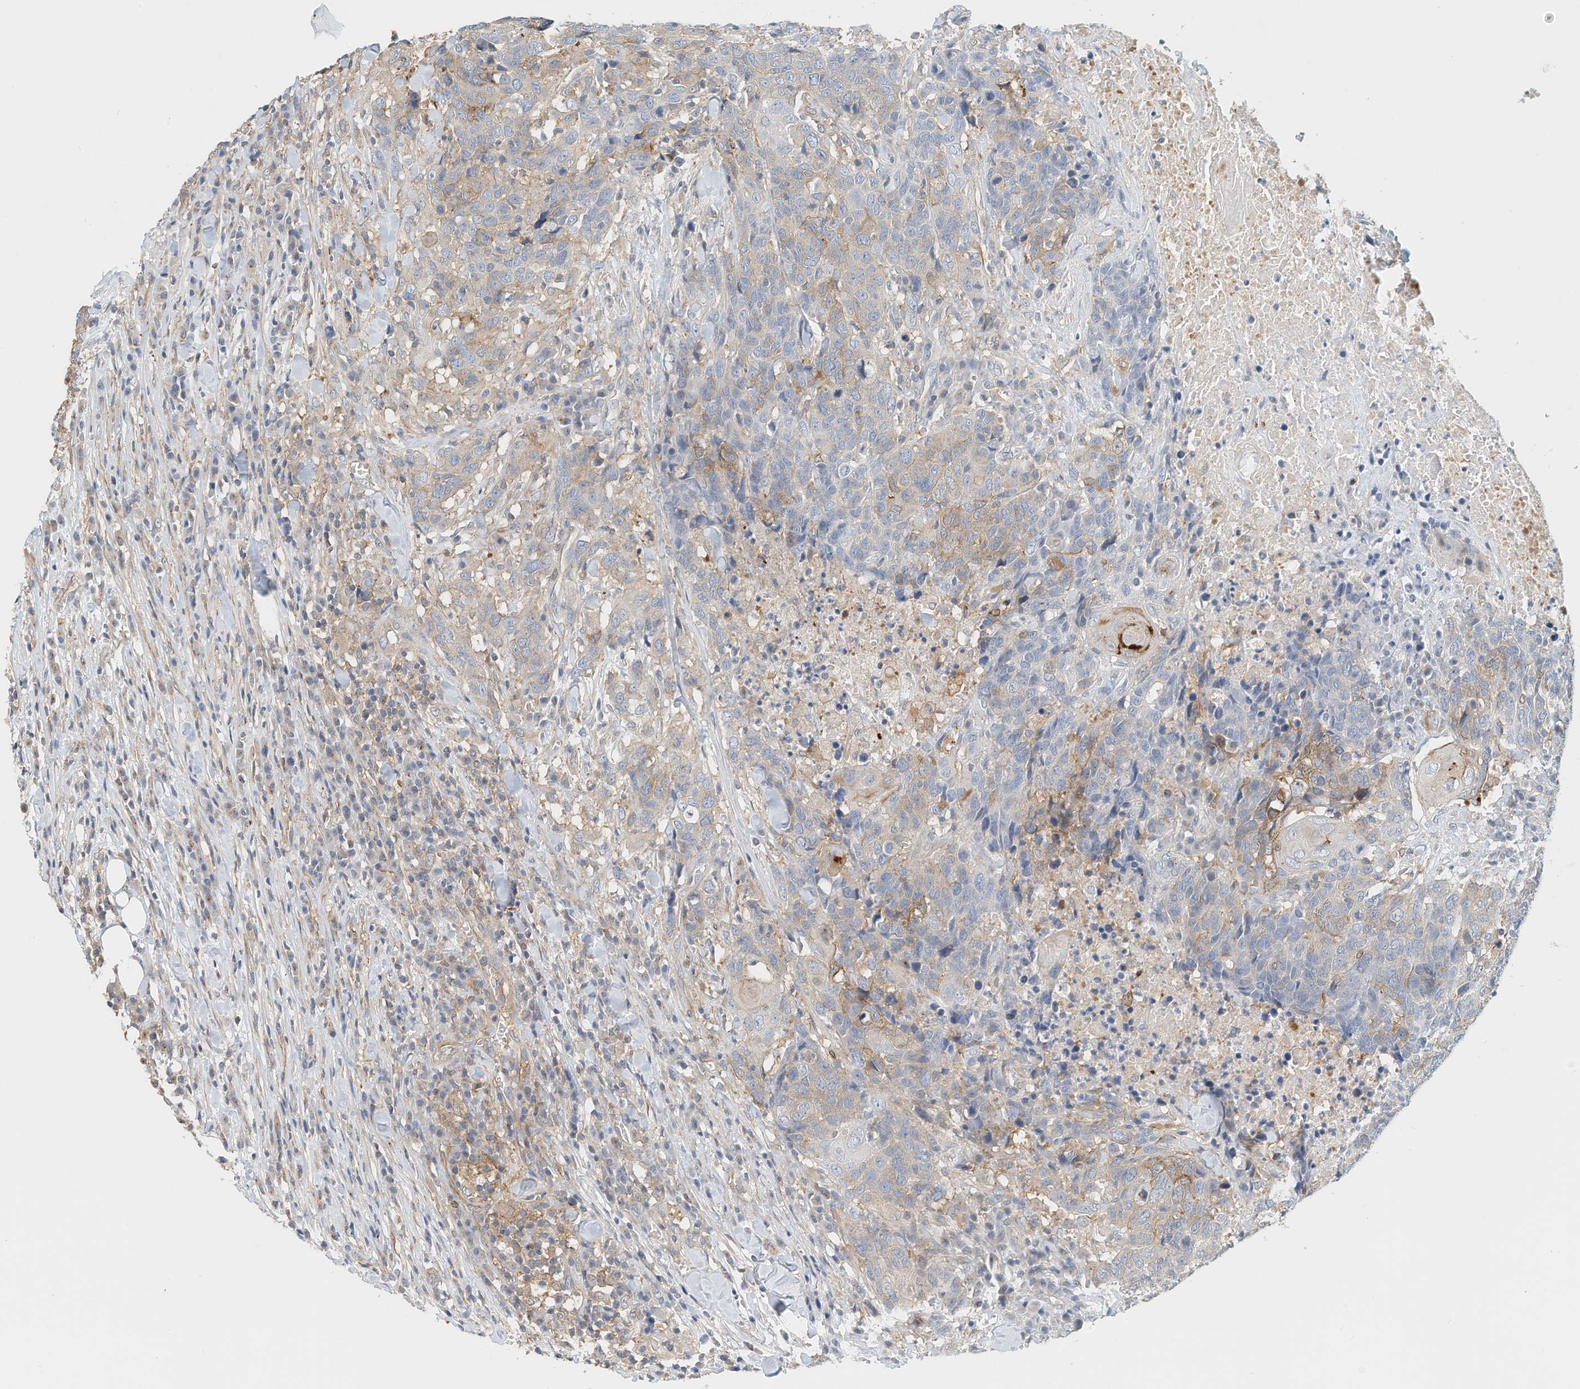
{"staining": {"intensity": "negative", "quantity": "none", "location": "none"}, "tissue": "head and neck cancer", "cell_type": "Tumor cells", "image_type": "cancer", "snomed": [{"axis": "morphology", "description": "Squamous cell carcinoma, NOS"}, {"axis": "topography", "description": "Head-Neck"}], "caption": "This image is of squamous cell carcinoma (head and neck) stained with IHC to label a protein in brown with the nuclei are counter-stained blue. There is no positivity in tumor cells.", "gene": "MICAL1", "patient": {"sex": "male", "age": 66}}